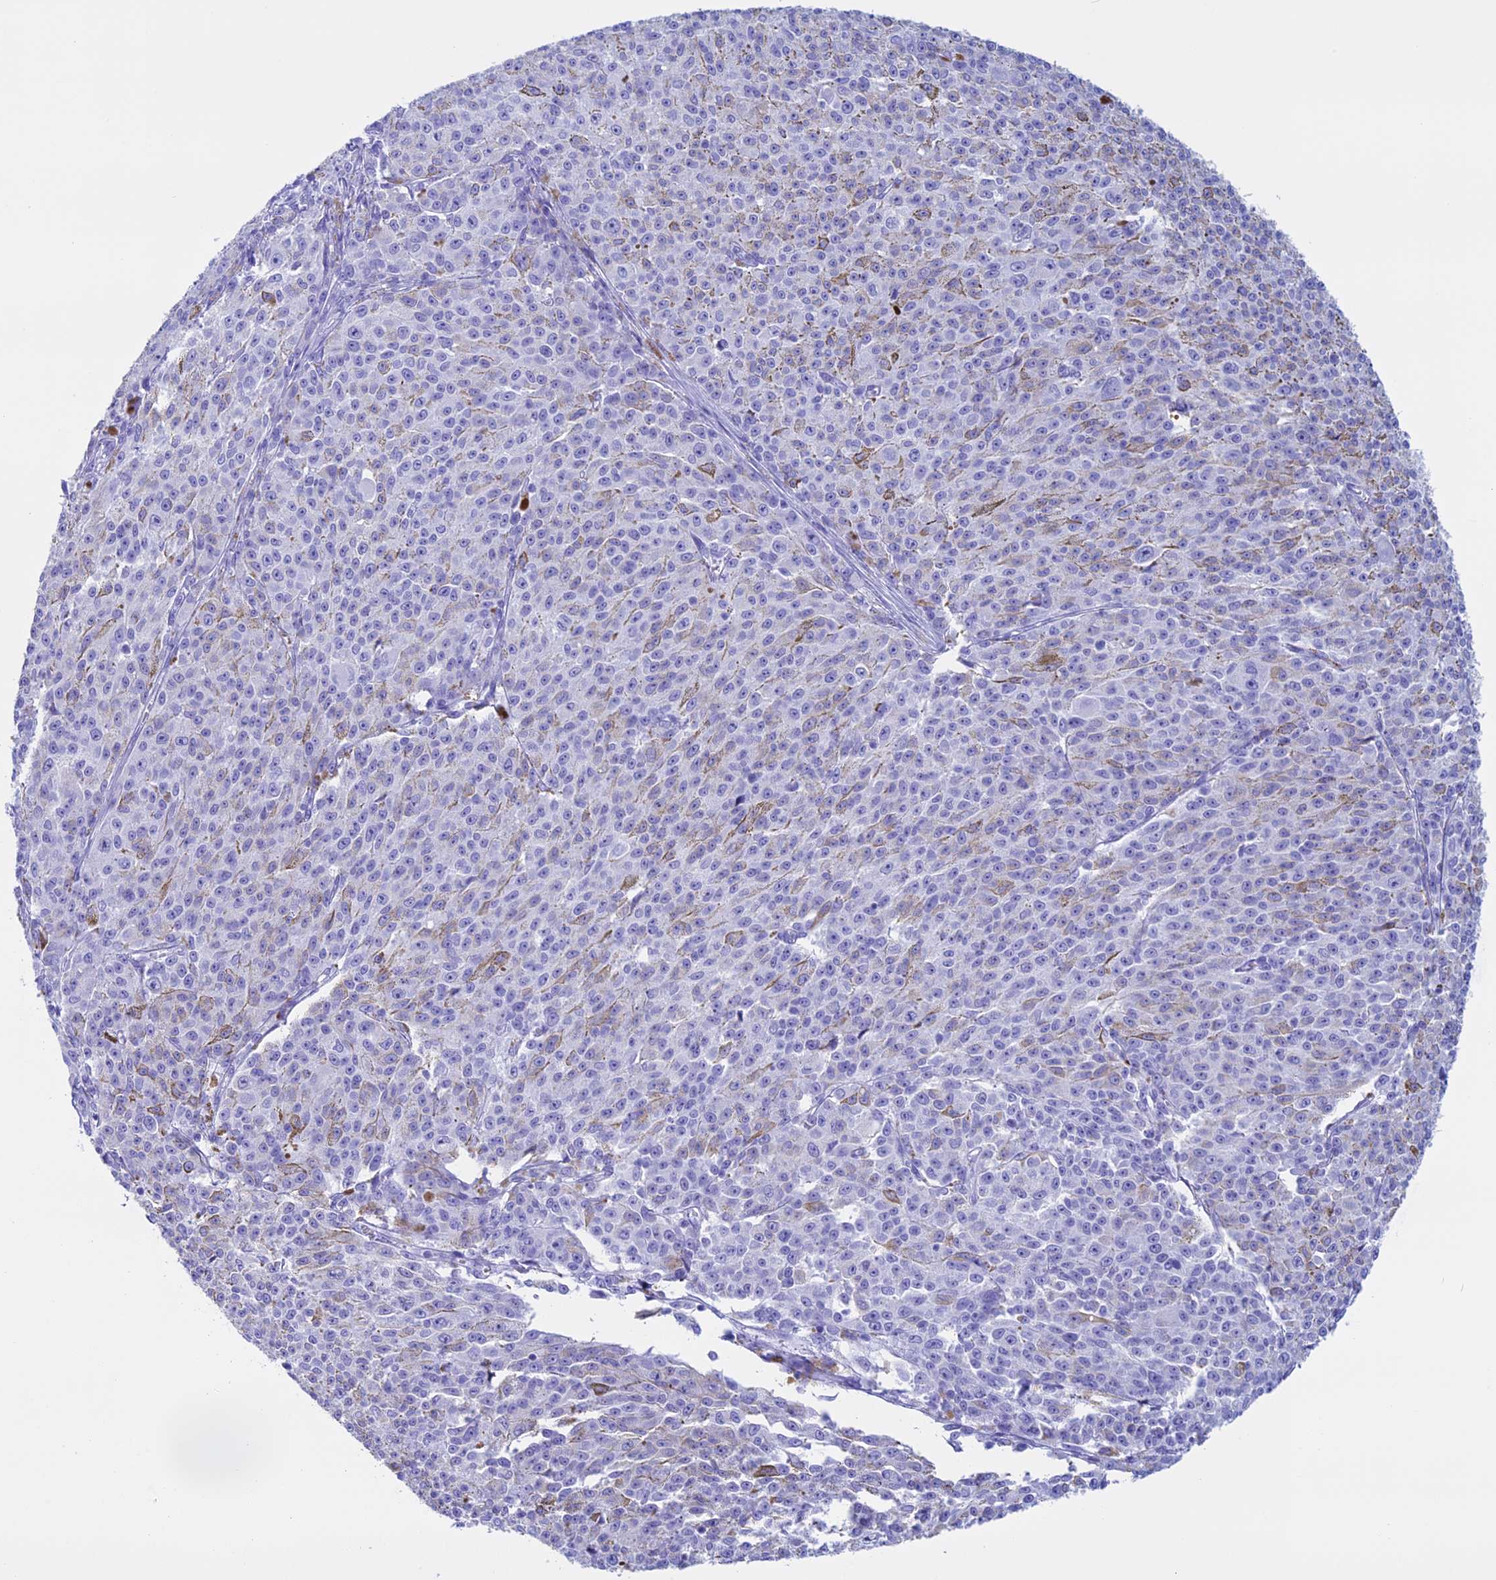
{"staining": {"intensity": "negative", "quantity": "none", "location": "none"}, "tissue": "melanoma", "cell_type": "Tumor cells", "image_type": "cancer", "snomed": [{"axis": "morphology", "description": "Malignant melanoma, NOS"}, {"axis": "topography", "description": "Skin"}], "caption": "IHC photomicrograph of melanoma stained for a protein (brown), which demonstrates no expression in tumor cells.", "gene": "FAM169A", "patient": {"sex": "female", "age": 52}}